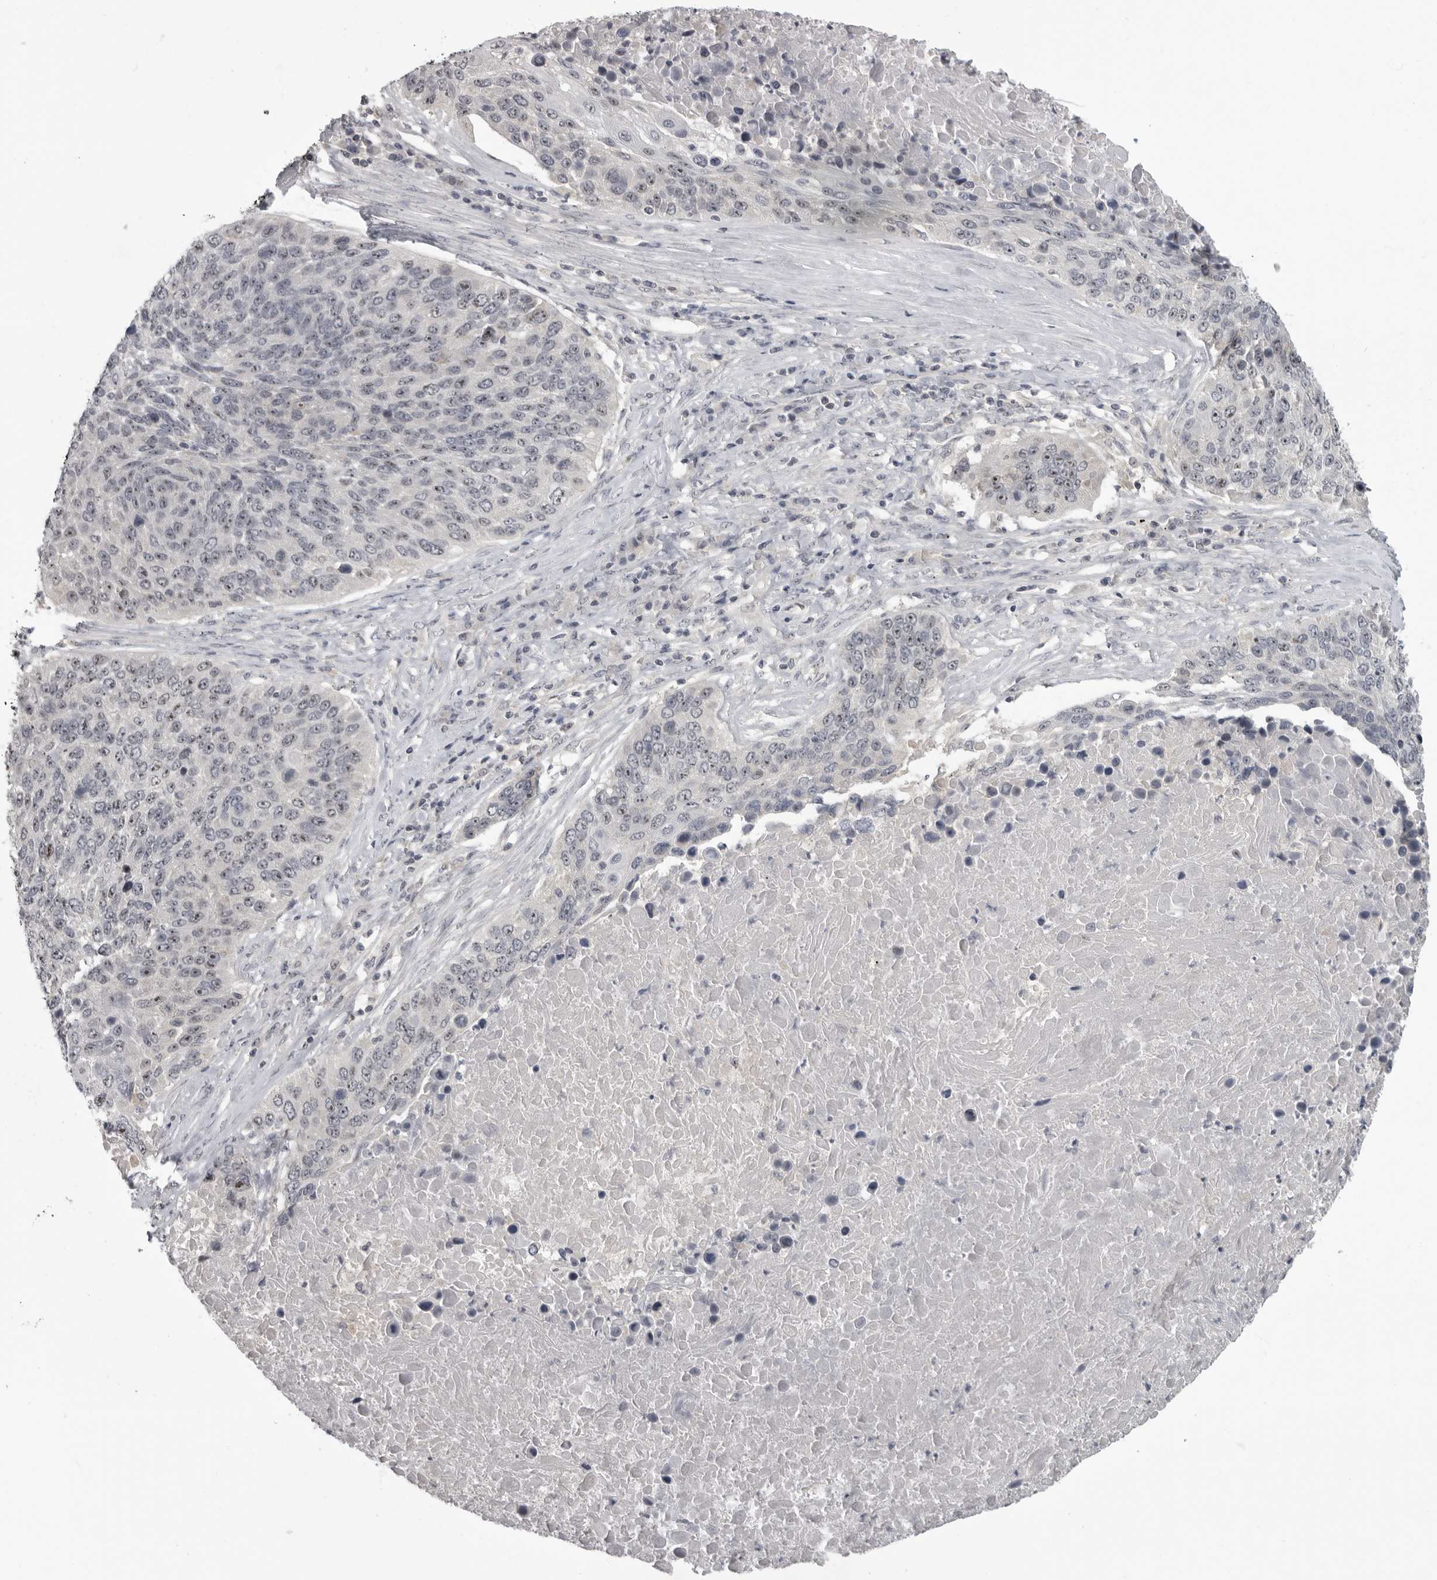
{"staining": {"intensity": "negative", "quantity": "none", "location": "none"}, "tissue": "lung cancer", "cell_type": "Tumor cells", "image_type": "cancer", "snomed": [{"axis": "morphology", "description": "Squamous cell carcinoma, NOS"}, {"axis": "topography", "description": "Lung"}], "caption": "A high-resolution image shows IHC staining of lung cancer, which shows no significant staining in tumor cells. (Brightfield microscopy of DAB (3,3'-diaminobenzidine) immunohistochemistry (IHC) at high magnification).", "gene": "MRTO4", "patient": {"sex": "male", "age": 66}}